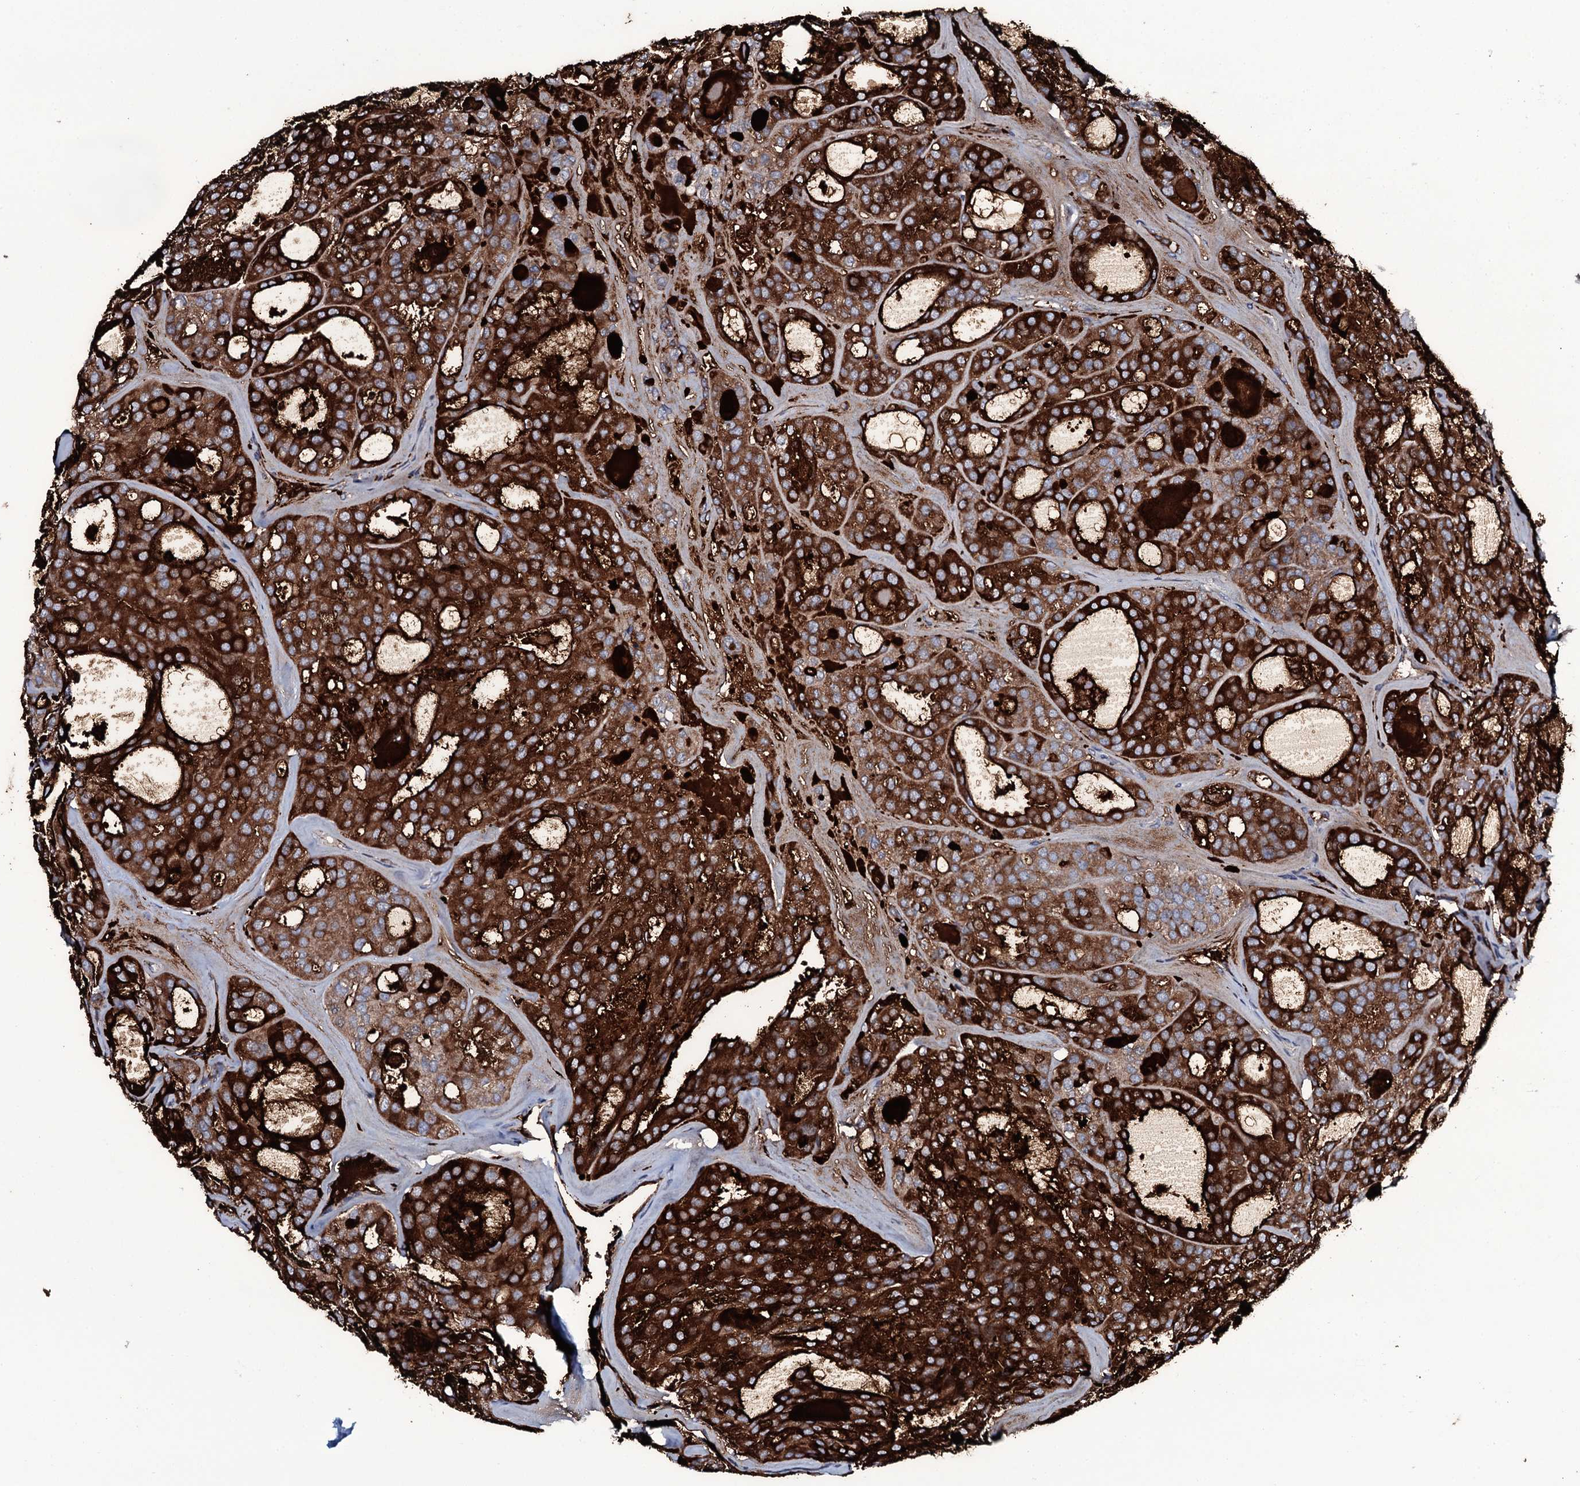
{"staining": {"intensity": "strong", "quantity": ">75%", "location": "cytoplasmic/membranous"}, "tissue": "thyroid cancer", "cell_type": "Tumor cells", "image_type": "cancer", "snomed": [{"axis": "morphology", "description": "Follicular adenoma carcinoma, NOS"}, {"axis": "topography", "description": "Thyroid gland"}], "caption": "Thyroid cancer (follicular adenoma carcinoma) tissue reveals strong cytoplasmic/membranous positivity in approximately >75% of tumor cells", "gene": "WIPF3", "patient": {"sex": "male", "age": 75}}